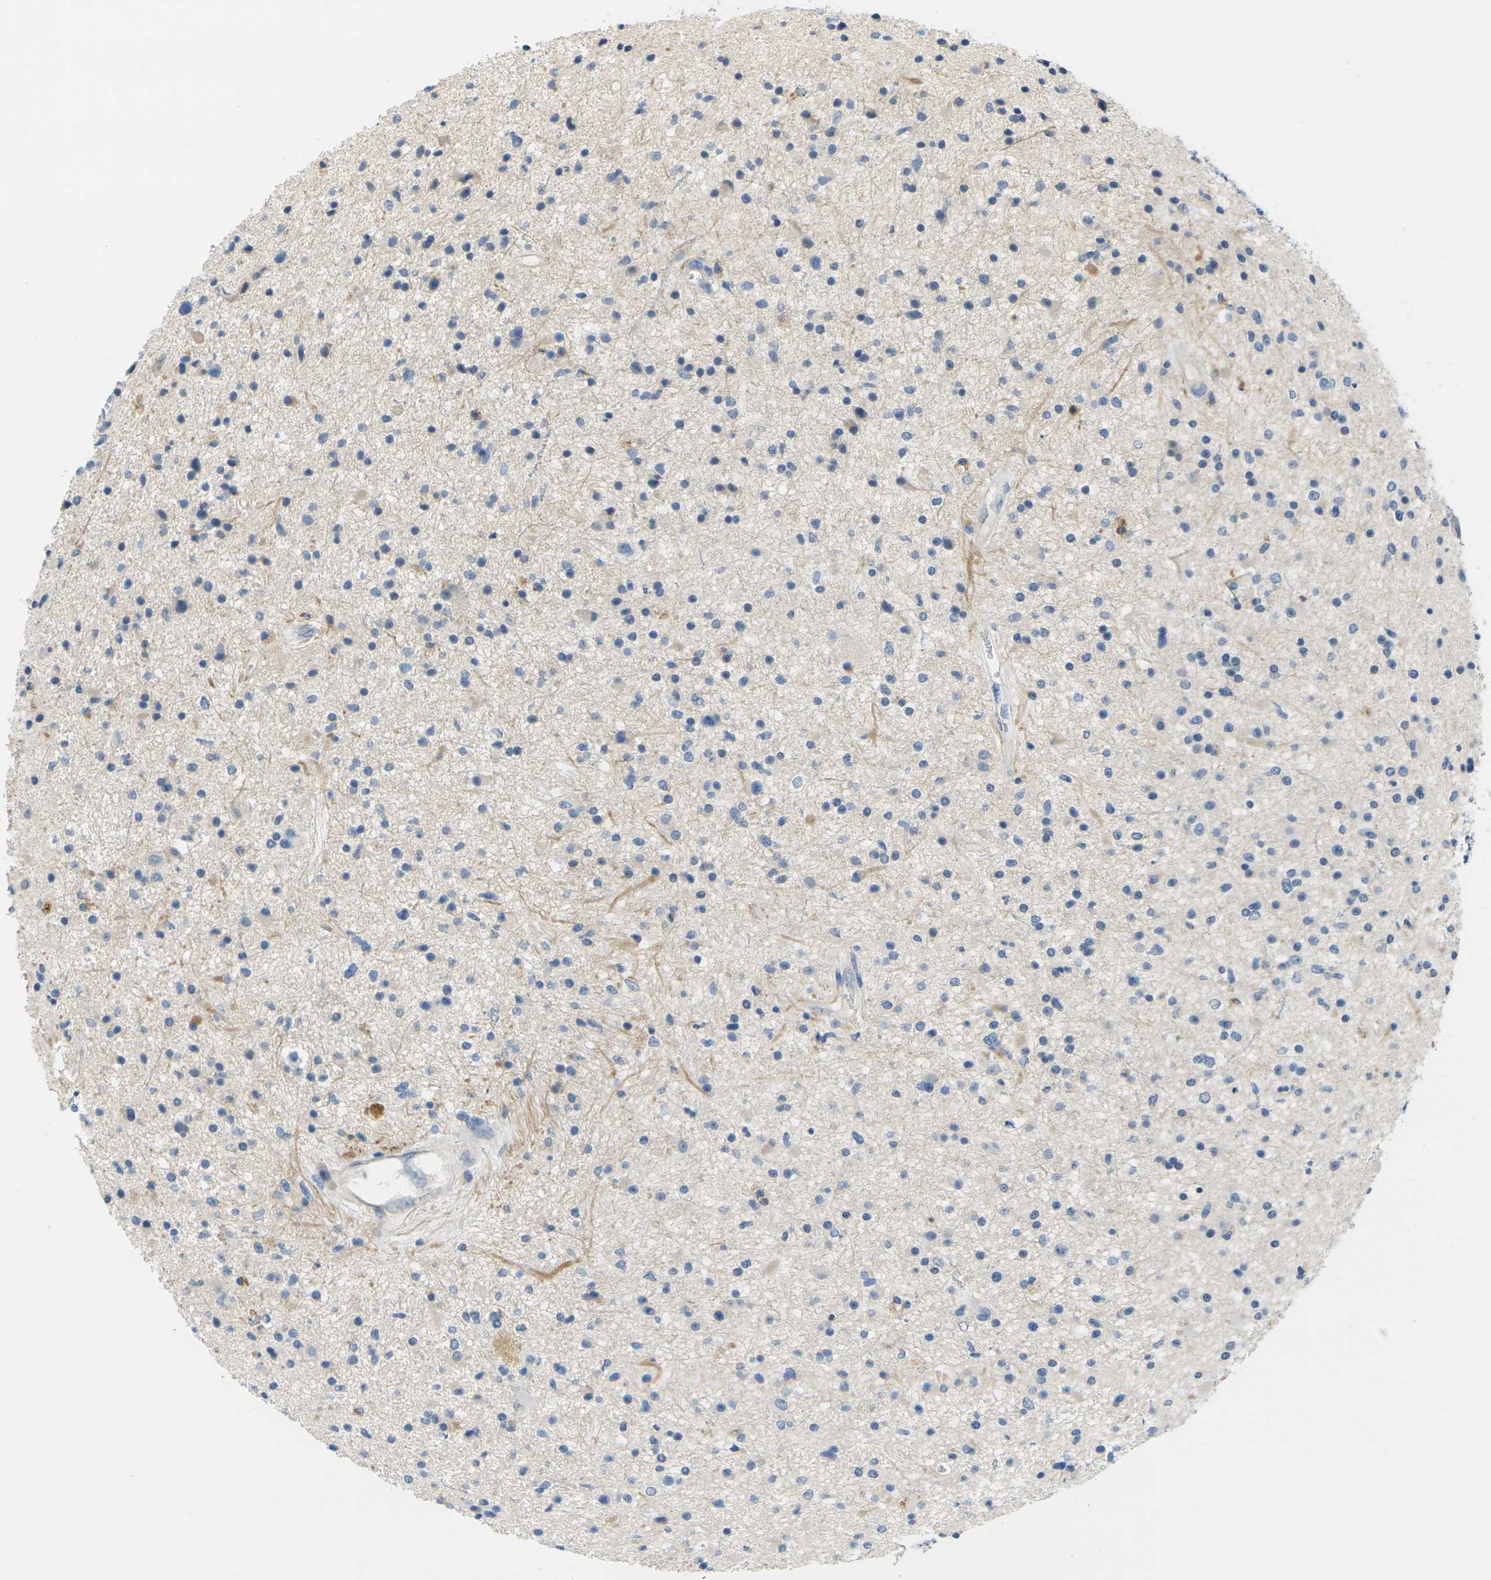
{"staining": {"intensity": "weak", "quantity": "<25%", "location": "cytoplasmic/membranous"}, "tissue": "glioma", "cell_type": "Tumor cells", "image_type": "cancer", "snomed": [{"axis": "morphology", "description": "Glioma, malignant, High grade"}, {"axis": "topography", "description": "Brain"}], "caption": "The immunohistochemistry (IHC) histopathology image has no significant positivity in tumor cells of malignant glioma (high-grade) tissue. Nuclei are stained in blue.", "gene": "CYP2C8", "patient": {"sex": "male", "age": 33}}